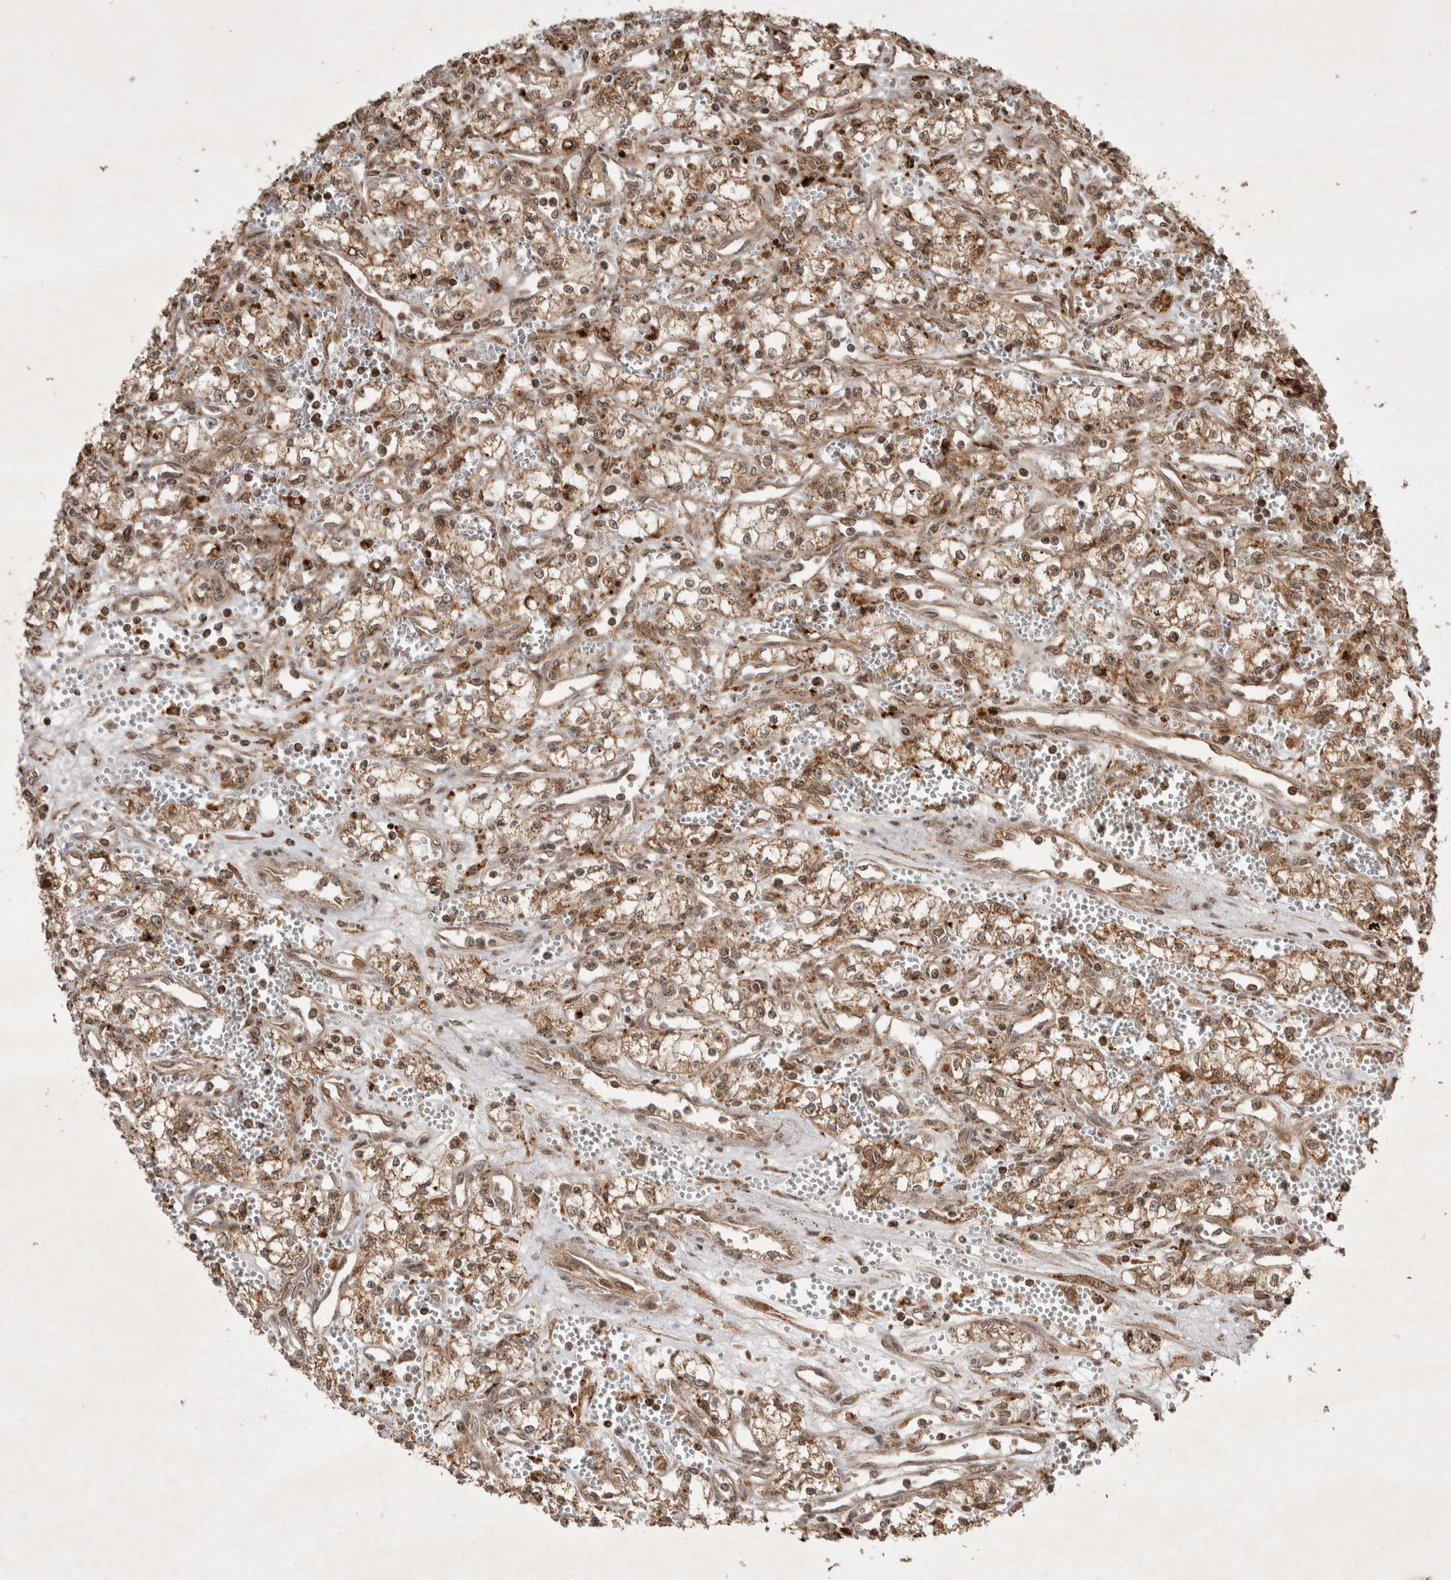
{"staining": {"intensity": "moderate", "quantity": "25%-75%", "location": "cytoplasmic/membranous"}, "tissue": "renal cancer", "cell_type": "Tumor cells", "image_type": "cancer", "snomed": [{"axis": "morphology", "description": "Adenocarcinoma, NOS"}, {"axis": "topography", "description": "Kidney"}], "caption": "This is an image of immunohistochemistry staining of renal cancer, which shows moderate staining in the cytoplasmic/membranous of tumor cells.", "gene": "FAM221A", "patient": {"sex": "male", "age": 59}}